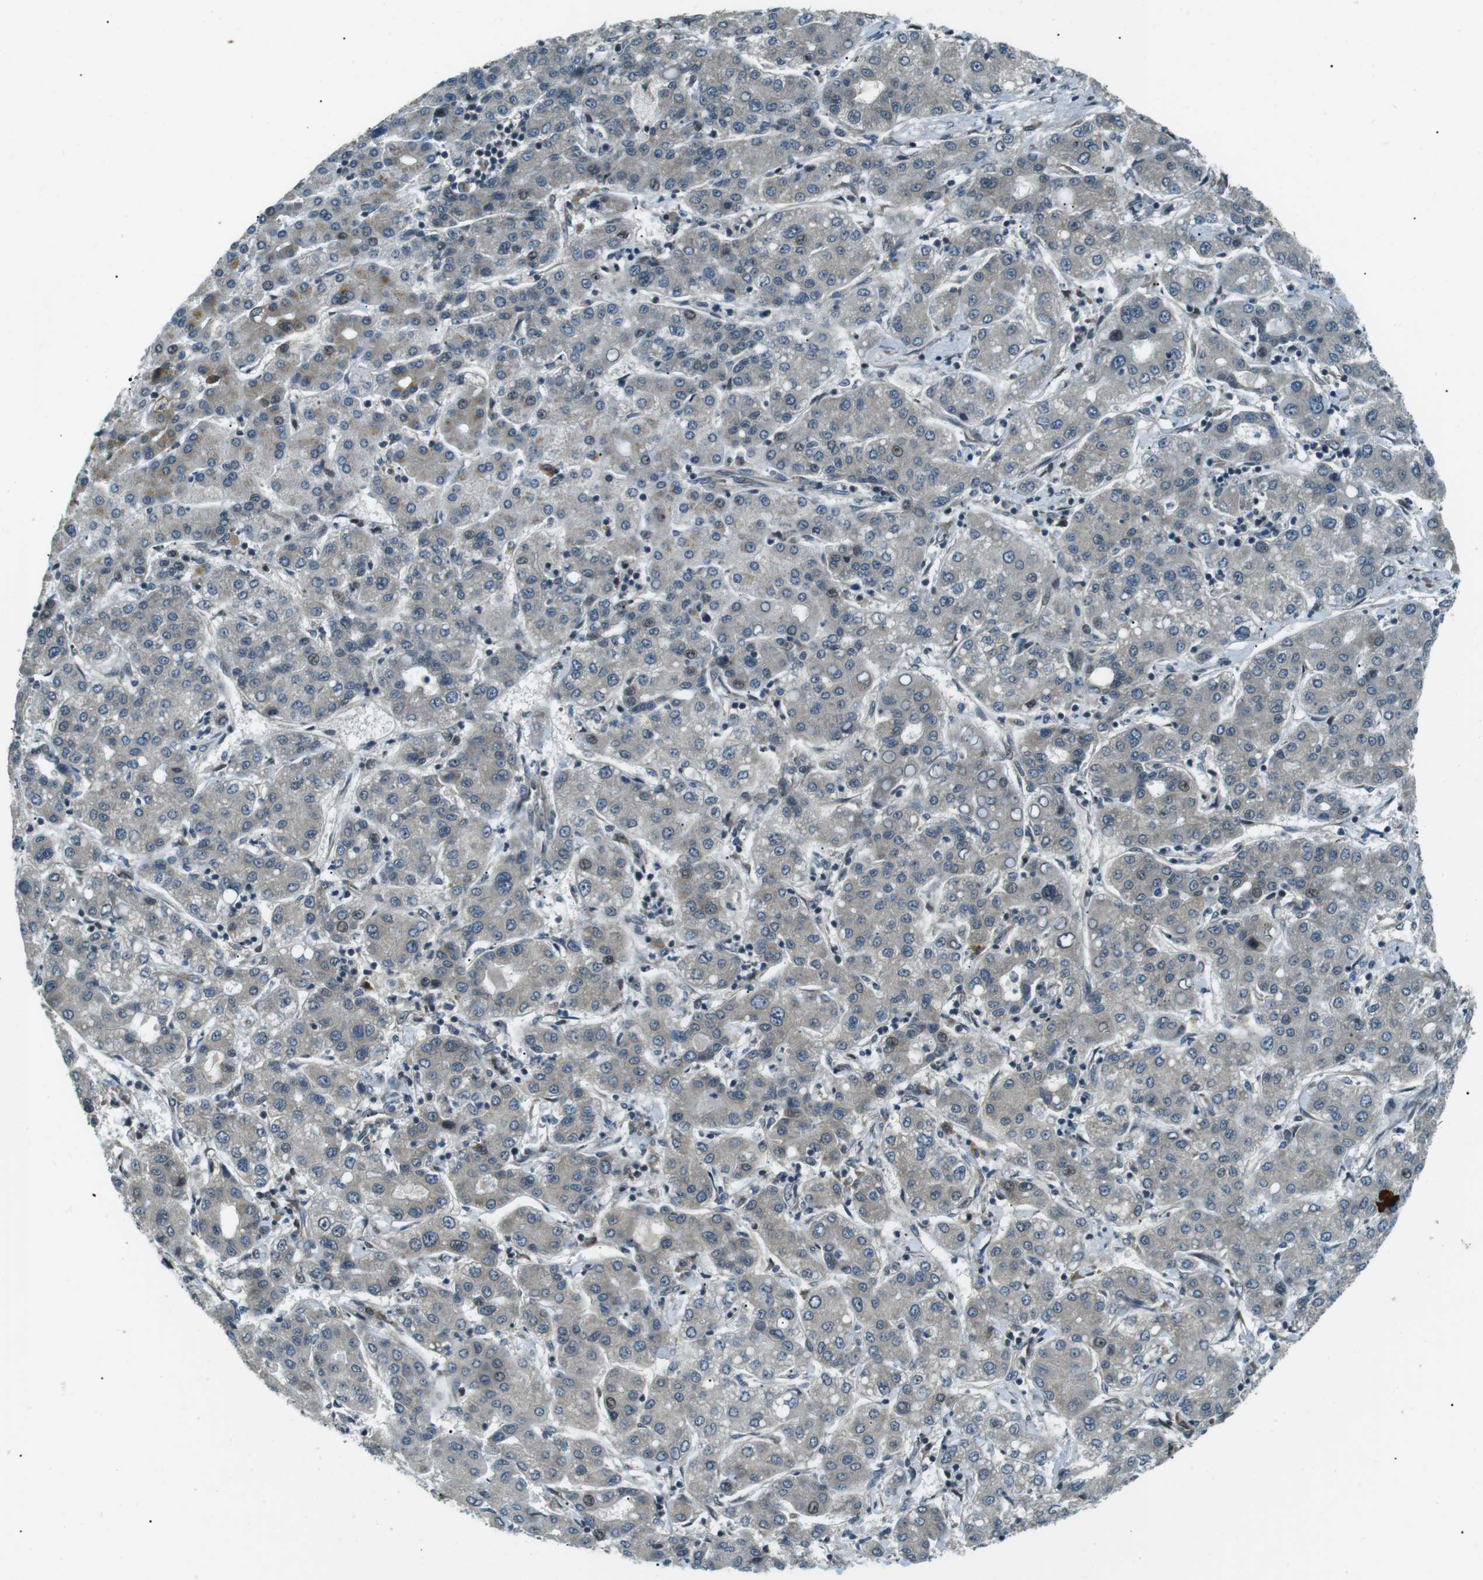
{"staining": {"intensity": "weak", "quantity": "<25%", "location": "cytoplasmic/membranous"}, "tissue": "liver cancer", "cell_type": "Tumor cells", "image_type": "cancer", "snomed": [{"axis": "morphology", "description": "Carcinoma, Hepatocellular, NOS"}, {"axis": "topography", "description": "Liver"}], "caption": "High power microscopy photomicrograph of an immunohistochemistry photomicrograph of liver cancer, revealing no significant staining in tumor cells.", "gene": "TMEM74", "patient": {"sex": "male", "age": 65}}